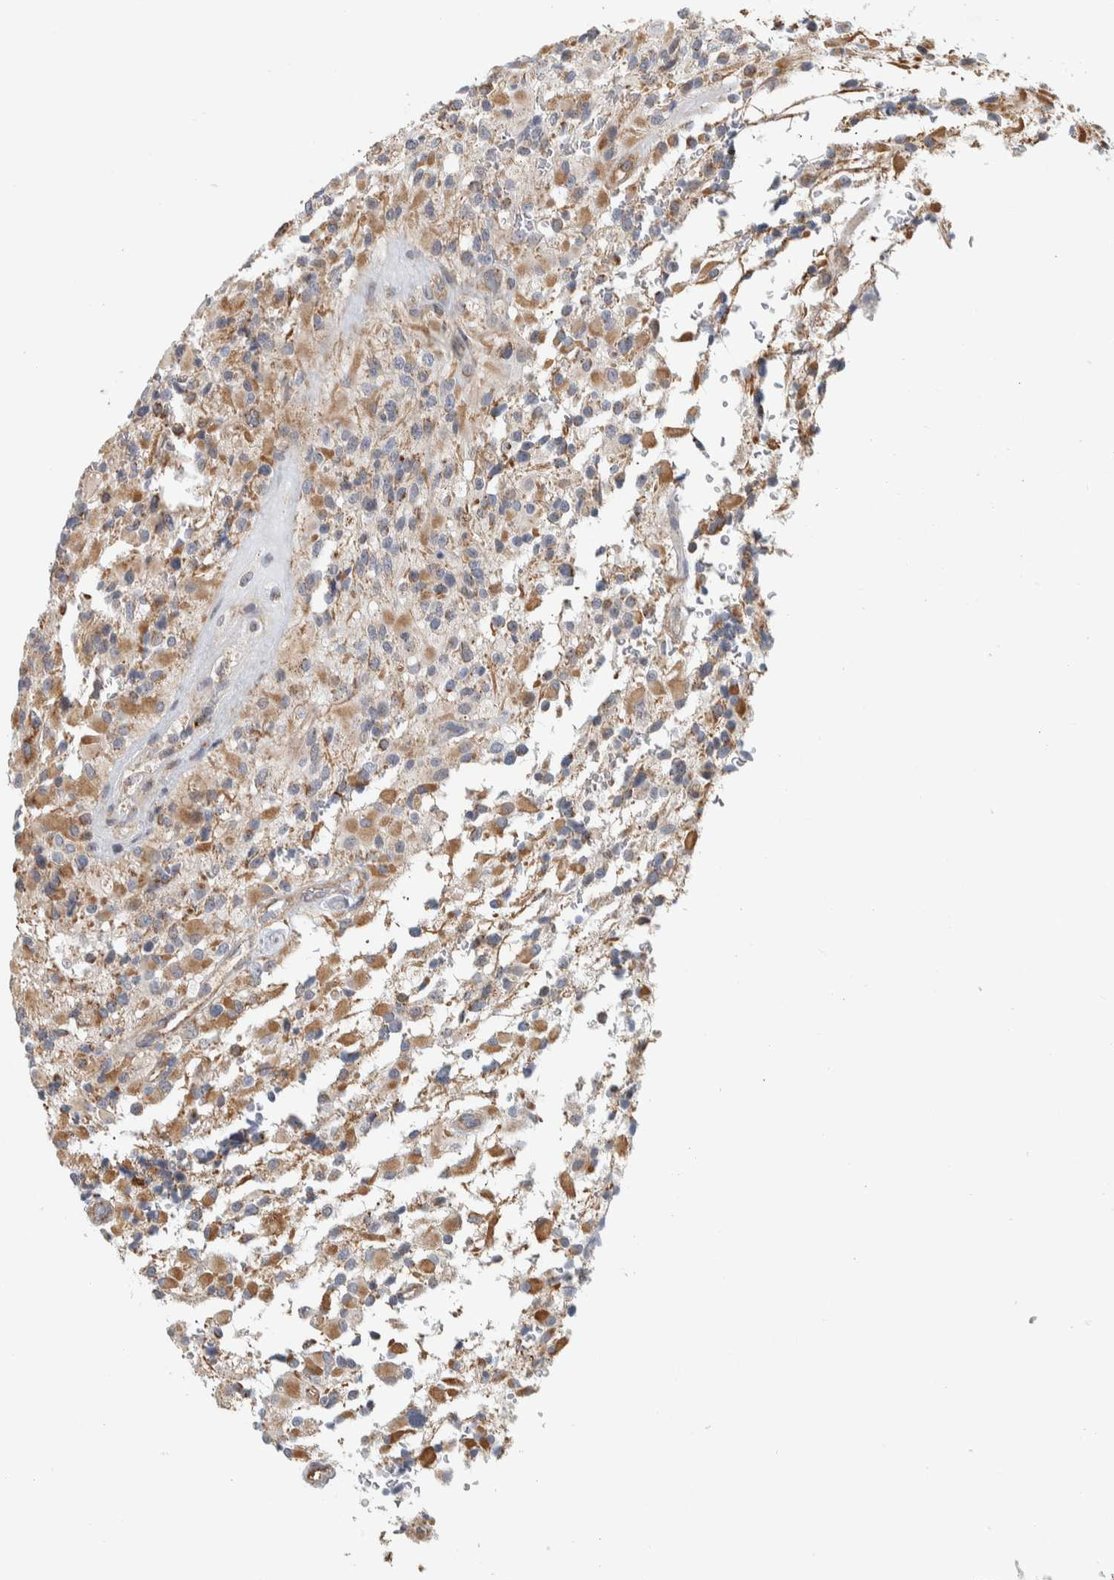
{"staining": {"intensity": "moderate", "quantity": "25%-75%", "location": "cytoplasmic/membranous"}, "tissue": "glioma", "cell_type": "Tumor cells", "image_type": "cancer", "snomed": [{"axis": "morphology", "description": "Glioma, malignant, High grade"}, {"axis": "topography", "description": "Brain"}], "caption": "Human high-grade glioma (malignant) stained with a brown dye demonstrates moderate cytoplasmic/membranous positive staining in approximately 25%-75% of tumor cells.", "gene": "AFP", "patient": {"sex": "male", "age": 71}}